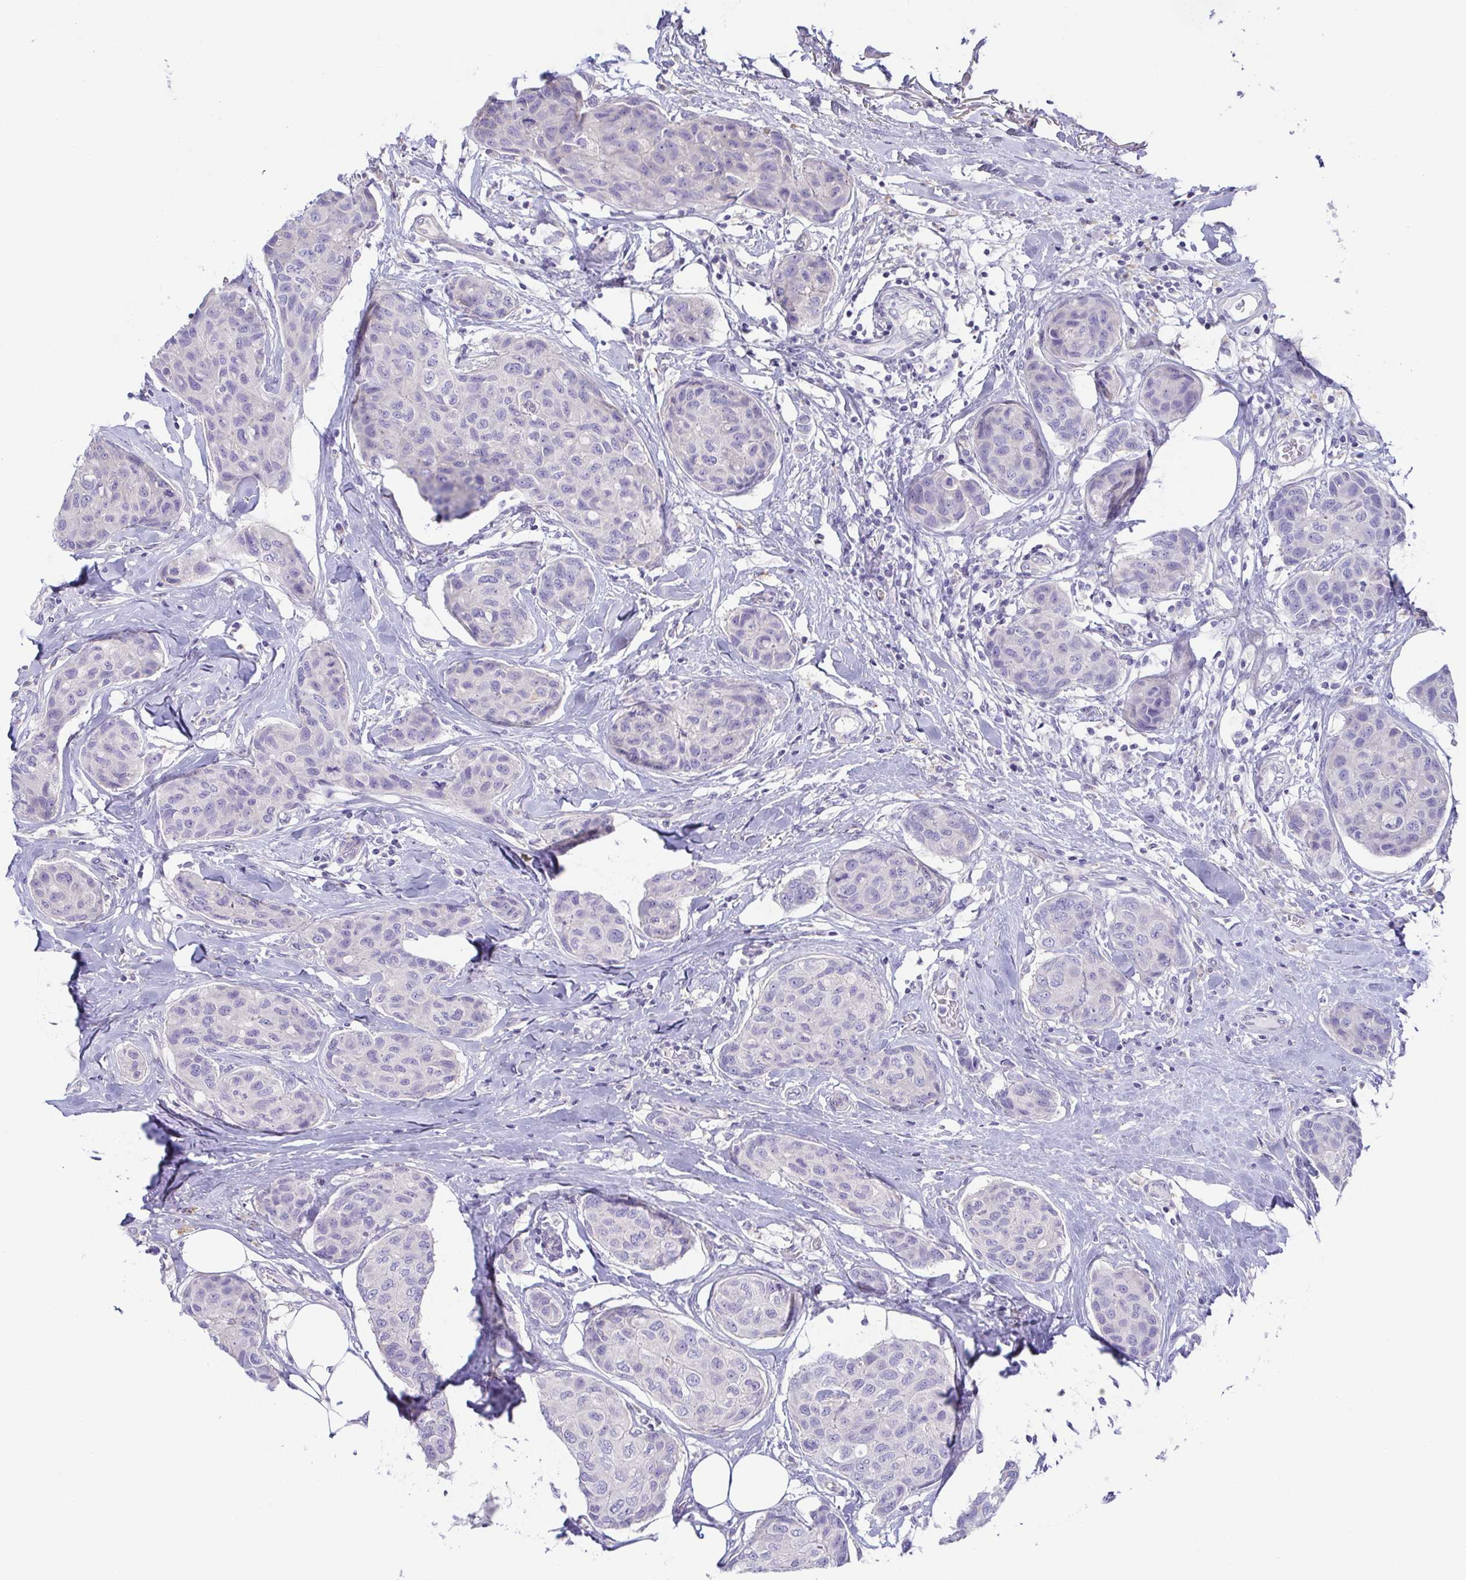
{"staining": {"intensity": "negative", "quantity": "none", "location": "none"}, "tissue": "breast cancer", "cell_type": "Tumor cells", "image_type": "cancer", "snomed": [{"axis": "morphology", "description": "Duct carcinoma"}, {"axis": "topography", "description": "Breast"}], "caption": "Tumor cells are negative for protein expression in human invasive ductal carcinoma (breast). (DAB (3,3'-diaminobenzidine) IHC, high magnification).", "gene": "PKDREJ", "patient": {"sex": "female", "age": 80}}